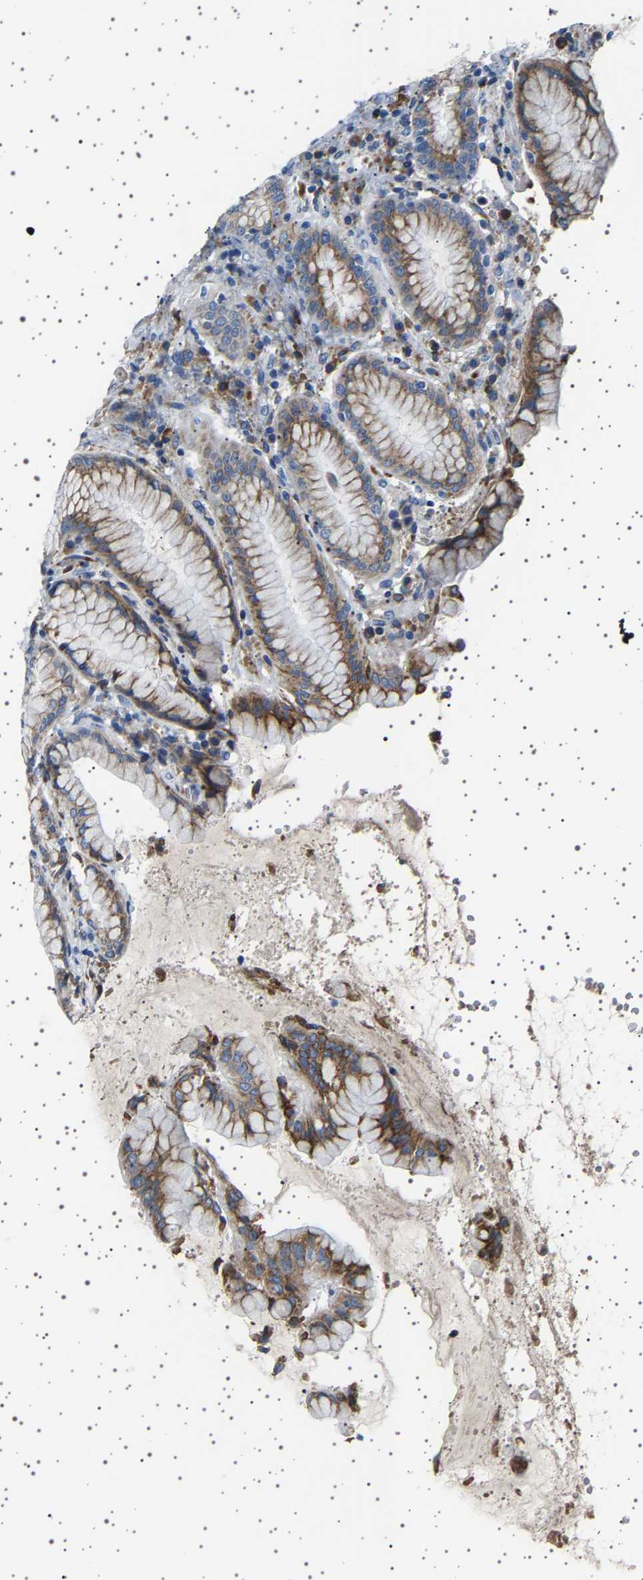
{"staining": {"intensity": "moderate", "quantity": "25%-75%", "location": "cytoplasmic/membranous"}, "tissue": "stomach", "cell_type": "Glandular cells", "image_type": "normal", "snomed": [{"axis": "morphology", "description": "Normal tissue, NOS"}, {"axis": "topography", "description": "Stomach"}, {"axis": "topography", "description": "Stomach, lower"}], "caption": "There is medium levels of moderate cytoplasmic/membranous staining in glandular cells of normal stomach, as demonstrated by immunohistochemical staining (brown color).", "gene": "FTCD", "patient": {"sex": "female", "age": 56}}